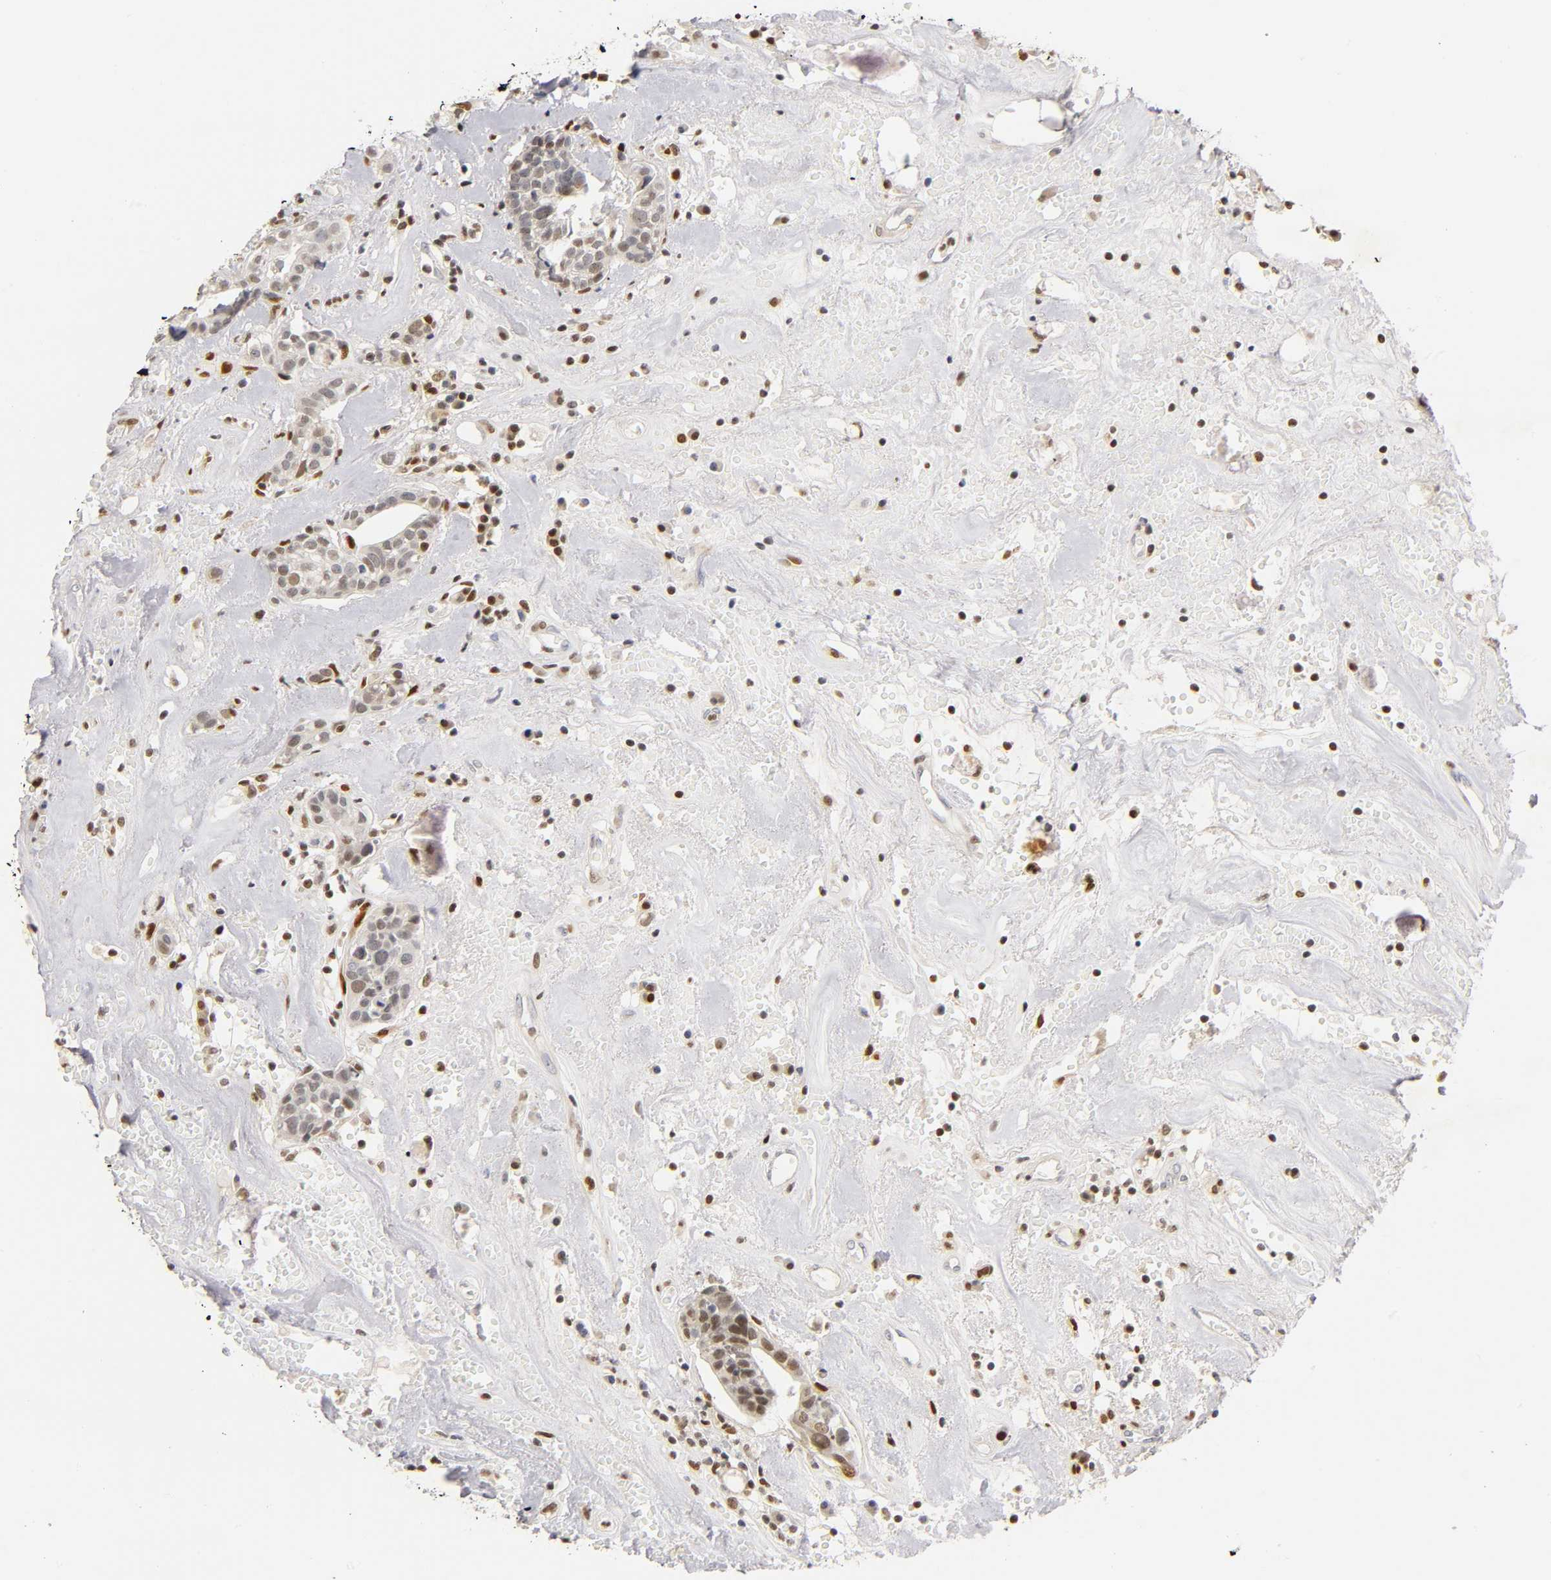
{"staining": {"intensity": "moderate", "quantity": ">75%", "location": "nuclear"}, "tissue": "head and neck cancer", "cell_type": "Tumor cells", "image_type": "cancer", "snomed": [{"axis": "morphology", "description": "Adenocarcinoma, NOS"}, {"axis": "topography", "description": "Salivary gland"}, {"axis": "topography", "description": "Head-Neck"}], "caption": "Immunohistochemistry (IHC) of adenocarcinoma (head and neck) displays medium levels of moderate nuclear positivity in approximately >75% of tumor cells.", "gene": "RUNX1", "patient": {"sex": "female", "age": 65}}